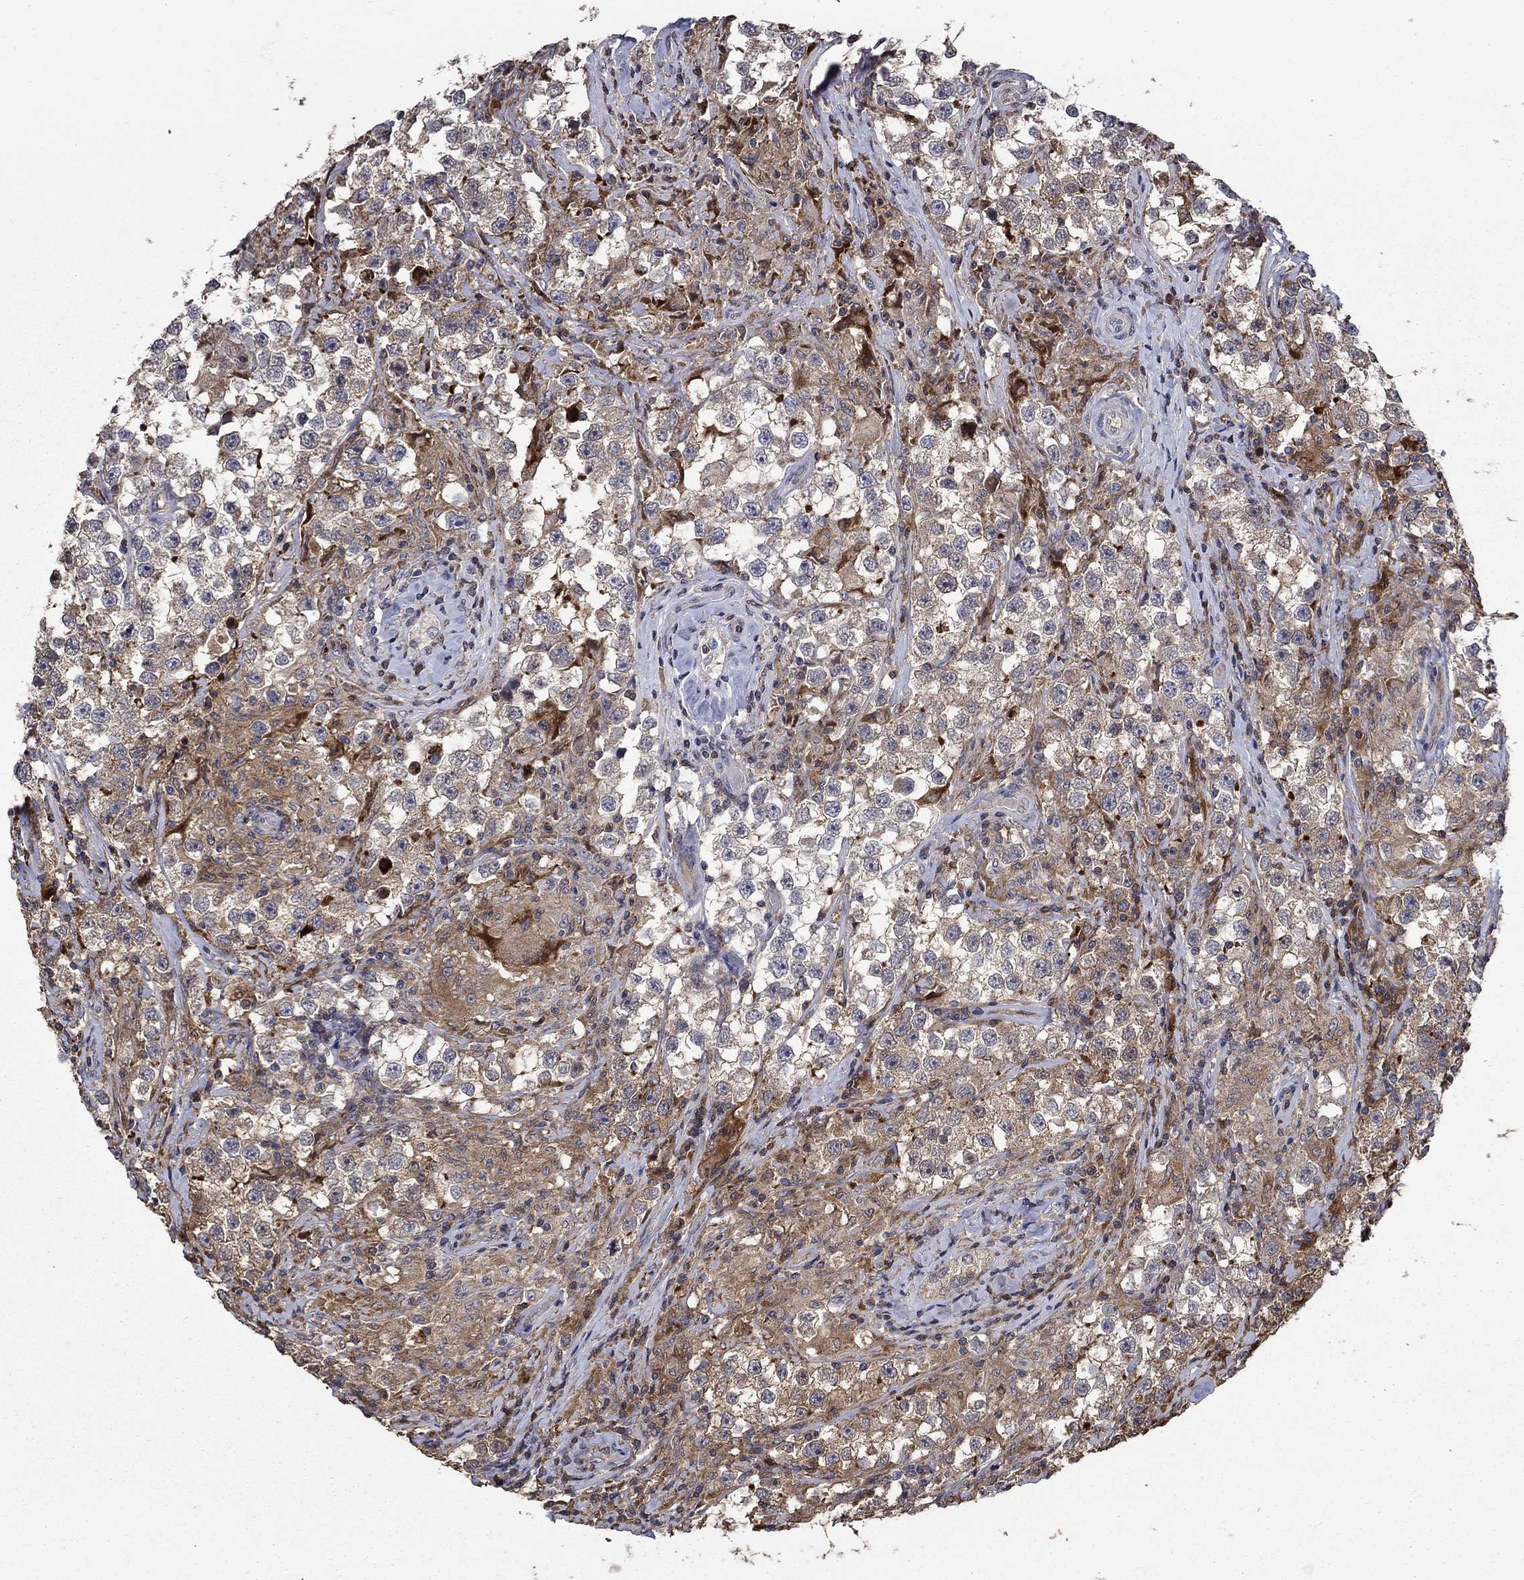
{"staining": {"intensity": "moderate", "quantity": "<25%", "location": "cytoplasmic/membranous"}, "tissue": "testis cancer", "cell_type": "Tumor cells", "image_type": "cancer", "snomed": [{"axis": "morphology", "description": "Seminoma, NOS"}, {"axis": "topography", "description": "Testis"}], "caption": "Brown immunohistochemical staining in testis cancer shows moderate cytoplasmic/membranous expression in about <25% of tumor cells.", "gene": "DVL1", "patient": {"sex": "male", "age": 46}}